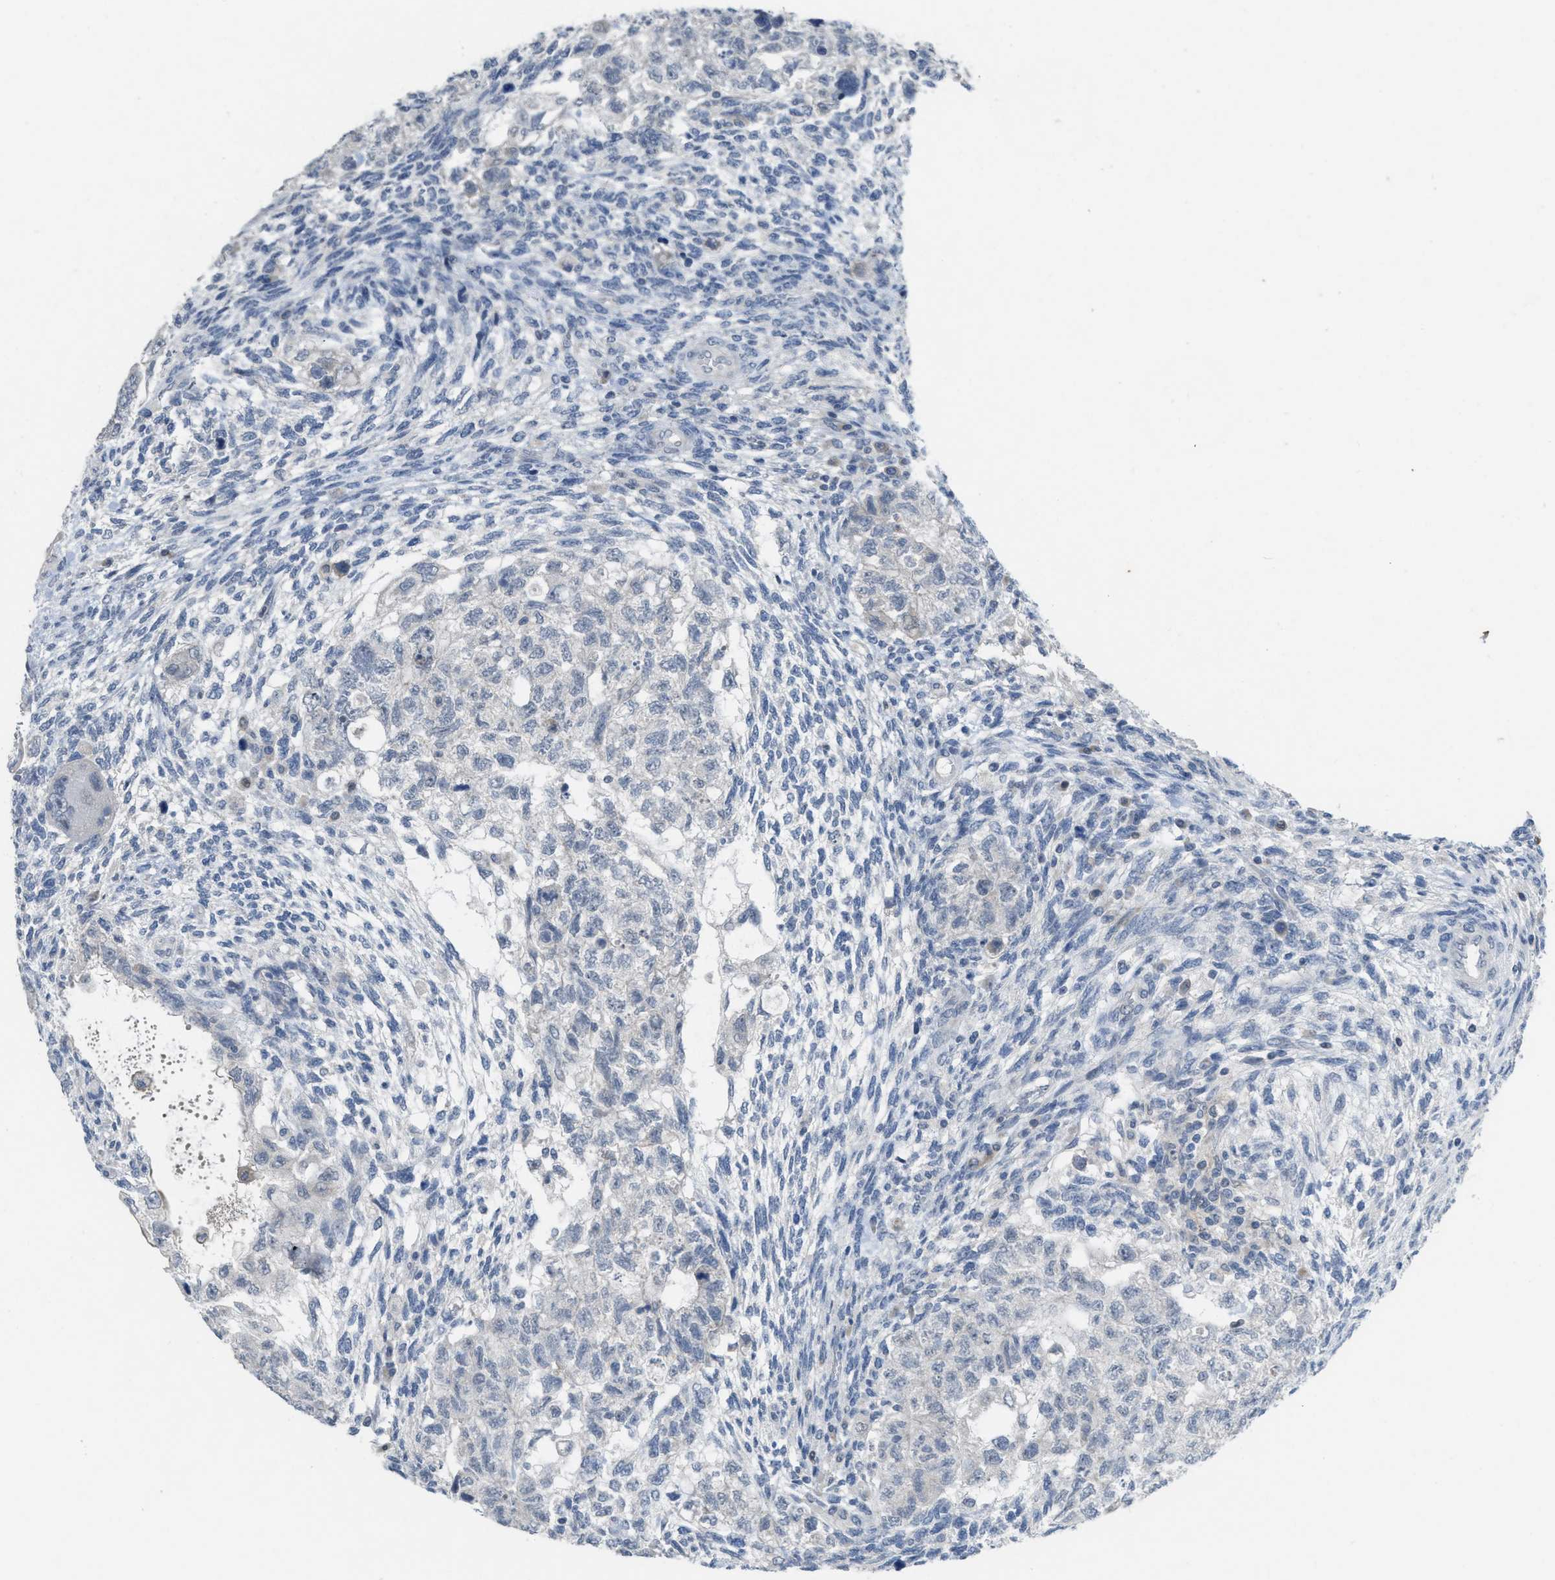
{"staining": {"intensity": "negative", "quantity": "none", "location": "none"}, "tissue": "testis cancer", "cell_type": "Tumor cells", "image_type": "cancer", "snomed": [{"axis": "morphology", "description": "Normal tissue, NOS"}, {"axis": "morphology", "description": "Carcinoma, Embryonal, NOS"}, {"axis": "topography", "description": "Testis"}], "caption": "This is an IHC micrograph of human testis embryonal carcinoma. There is no staining in tumor cells.", "gene": "TXNDC2", "patient": {"sex": "male", "age": 36}}